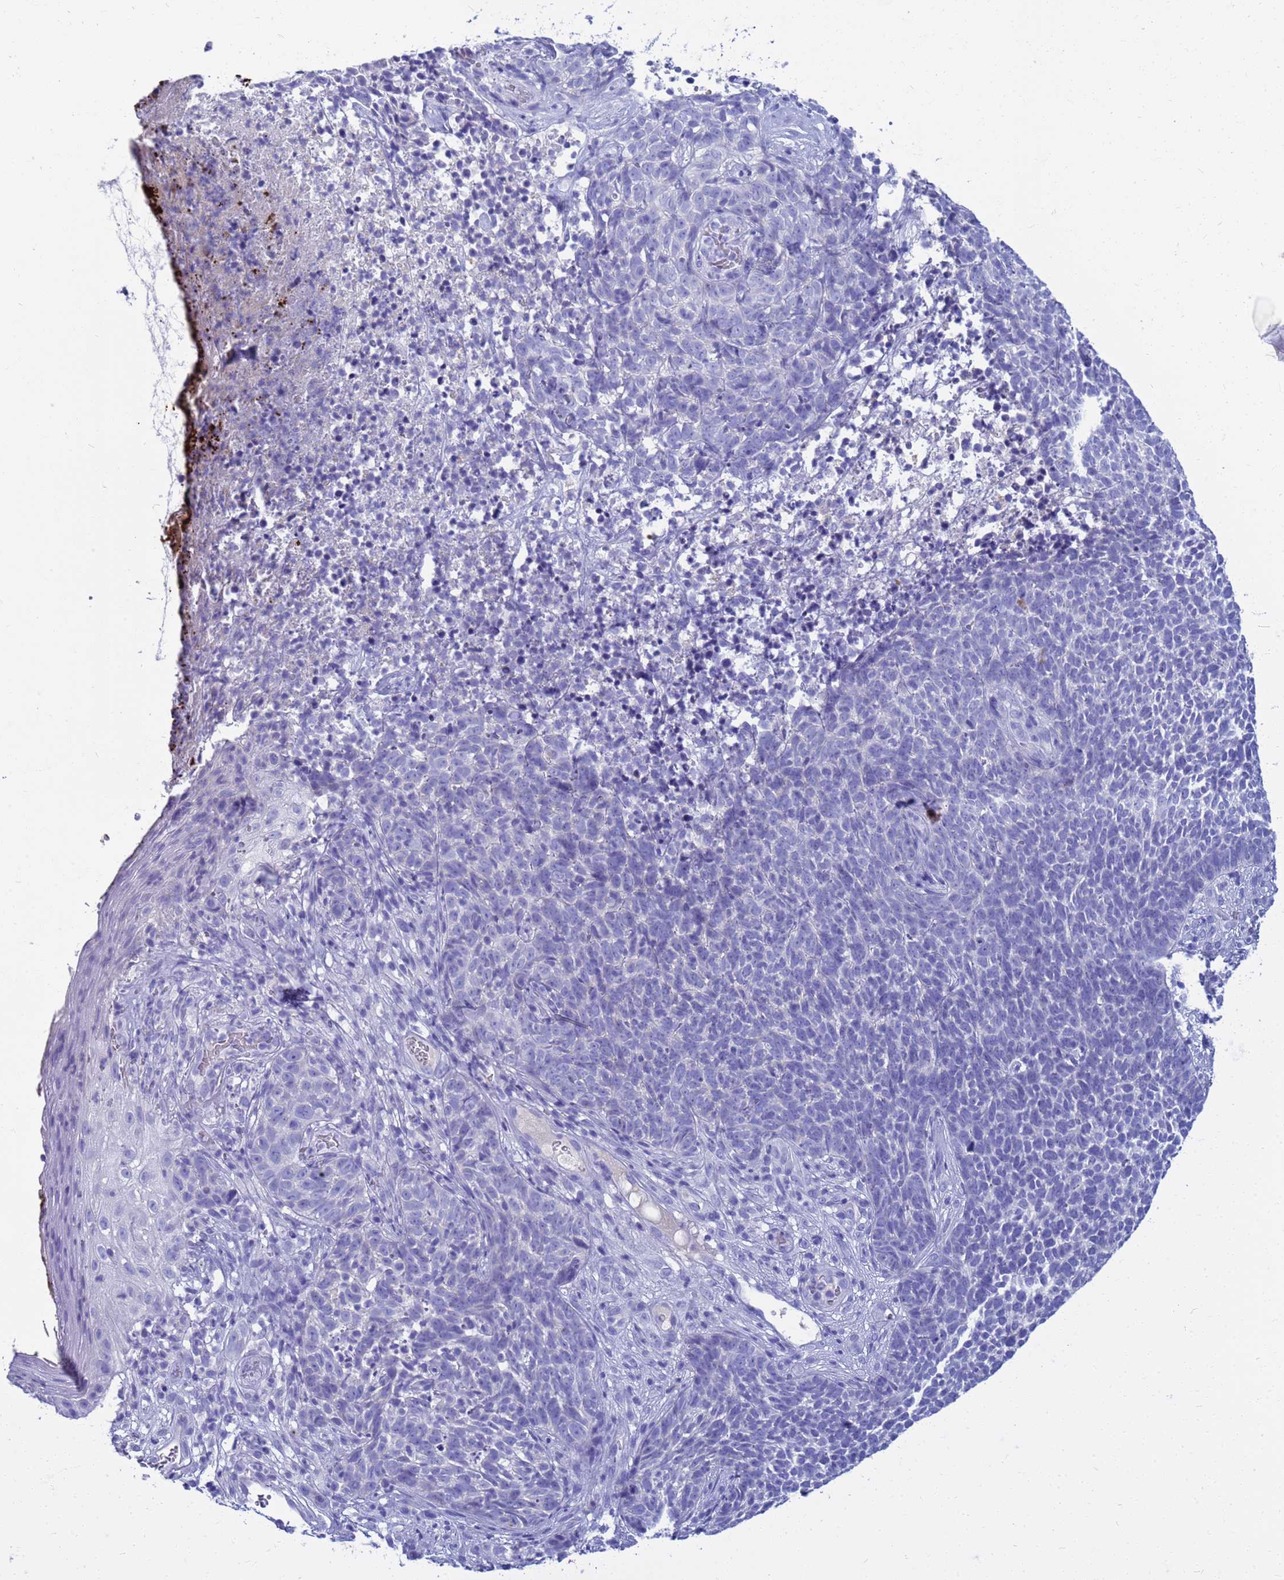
{"staining": {"intensity": "negative", "quantity": "none", "location": "none"}, "tissue": "skin cancer", "cell_type": "Tumor cells", "image_type": "cancer", "snomed": [{"axis": "morphology", "description": "Basal cell carcinoma"}, {"axis": "topography", "description": "Skin"}], "caption": "An immunohistochemistry (IHC) histopathology image of basal cell carcinoma (skin) is shown. There is no staining in tumor cells of basal cell carcinoma (skin). (DAB IHC with hematoxylin counter stain).", "gene": "SYCN", "patient": {"sex": "female", "age": 84}}